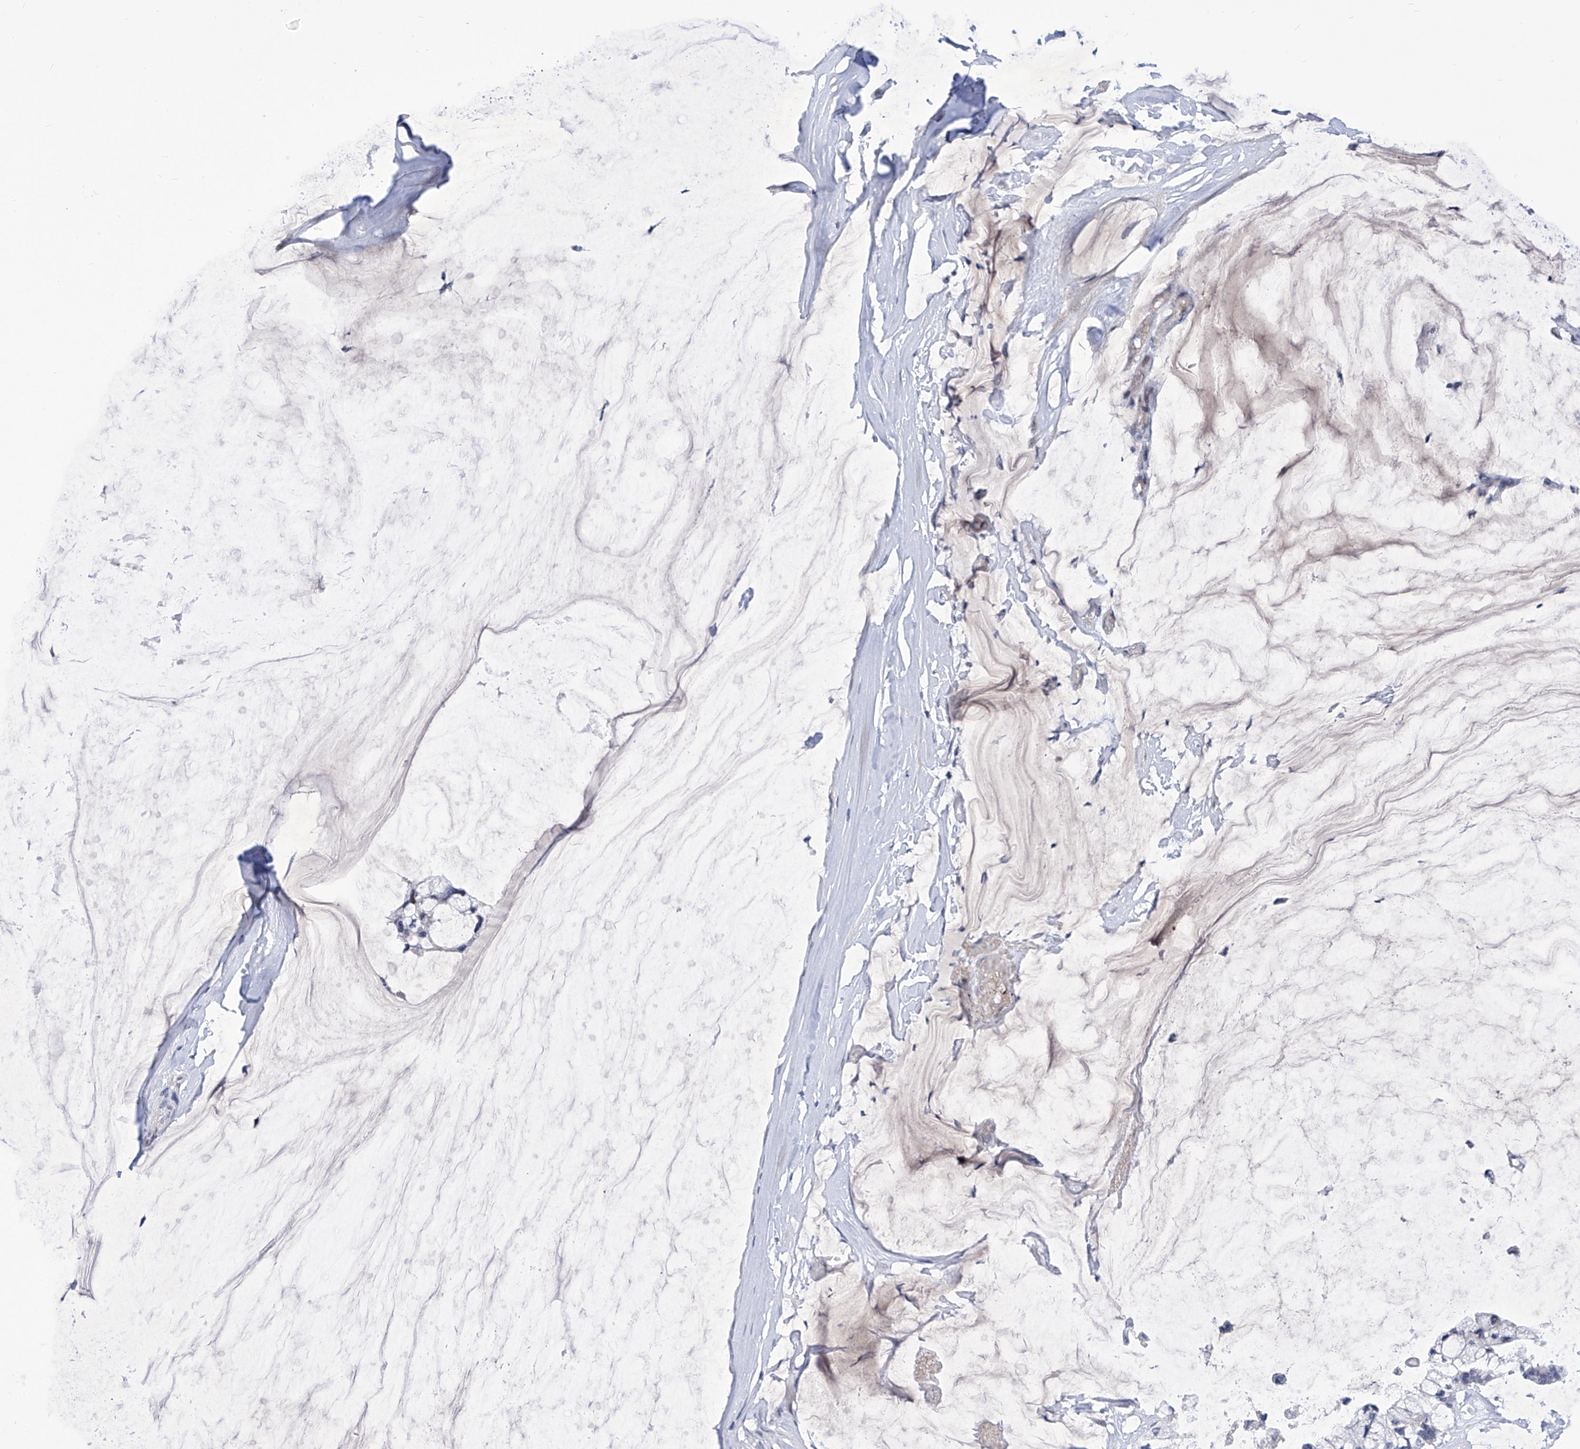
{"staining": {"intensity": "negative", "quantity": "none", "location": "none"}, "tissue": "ovarian cancer", "cell_type": "Tumor cells", "image_type": "cancer", "snomed": [{"axis": "morphology", "description": "Cystadenocarcinoma, mucinous, NOS"}, {"axis": "topography", "description": "Ovary"}], "caption": "The image shows no significant staining in tumor cells of mucinous cystadenocarcinoma (ovarian).", "gene": "NUFIP1", "patient": {"sex": "female", "age": 39}}